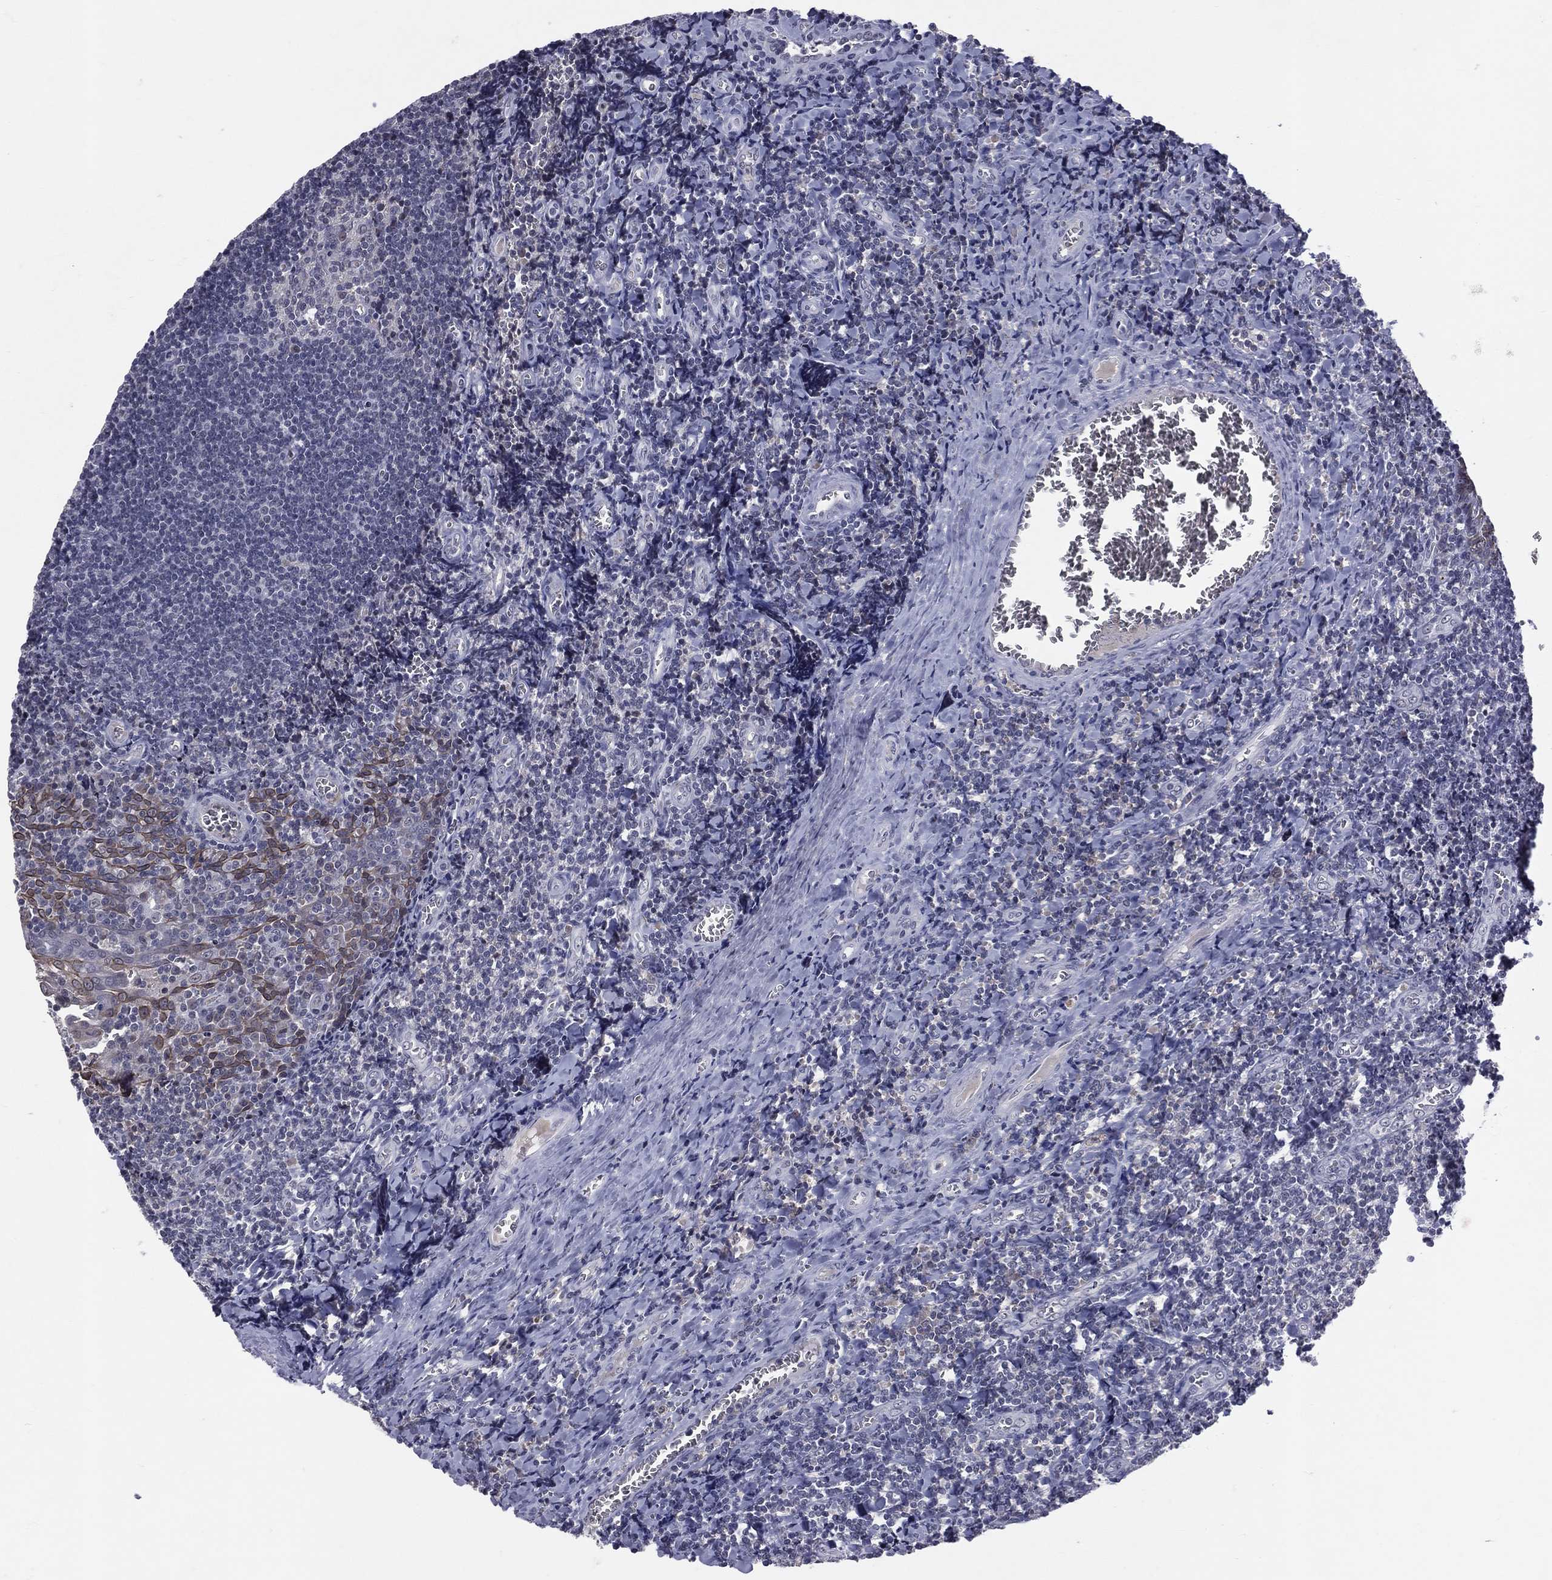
{"staining": {"intensity": "negative", "quantity": "none", "location": "none"}, "tissue": "tonsil", "cell_type": "Germinal center cells", "image_type": "normal", "snomed": [{"axis": "morphology", "description": "Normal tissue, NOS"}, {"axis": "morphology", "description": "Inflammation, NOS"}, {"axis": "topography", "description": "Tonsil"}], "caption": "A high-resolution photomicrograph shows immunohistochemistry (IHC) staining of unremarkable tonsil, which reveals no significant staining in germinal center cells.", "gene": "DSG4", "patient": {"sex": "female", "age": 31}}